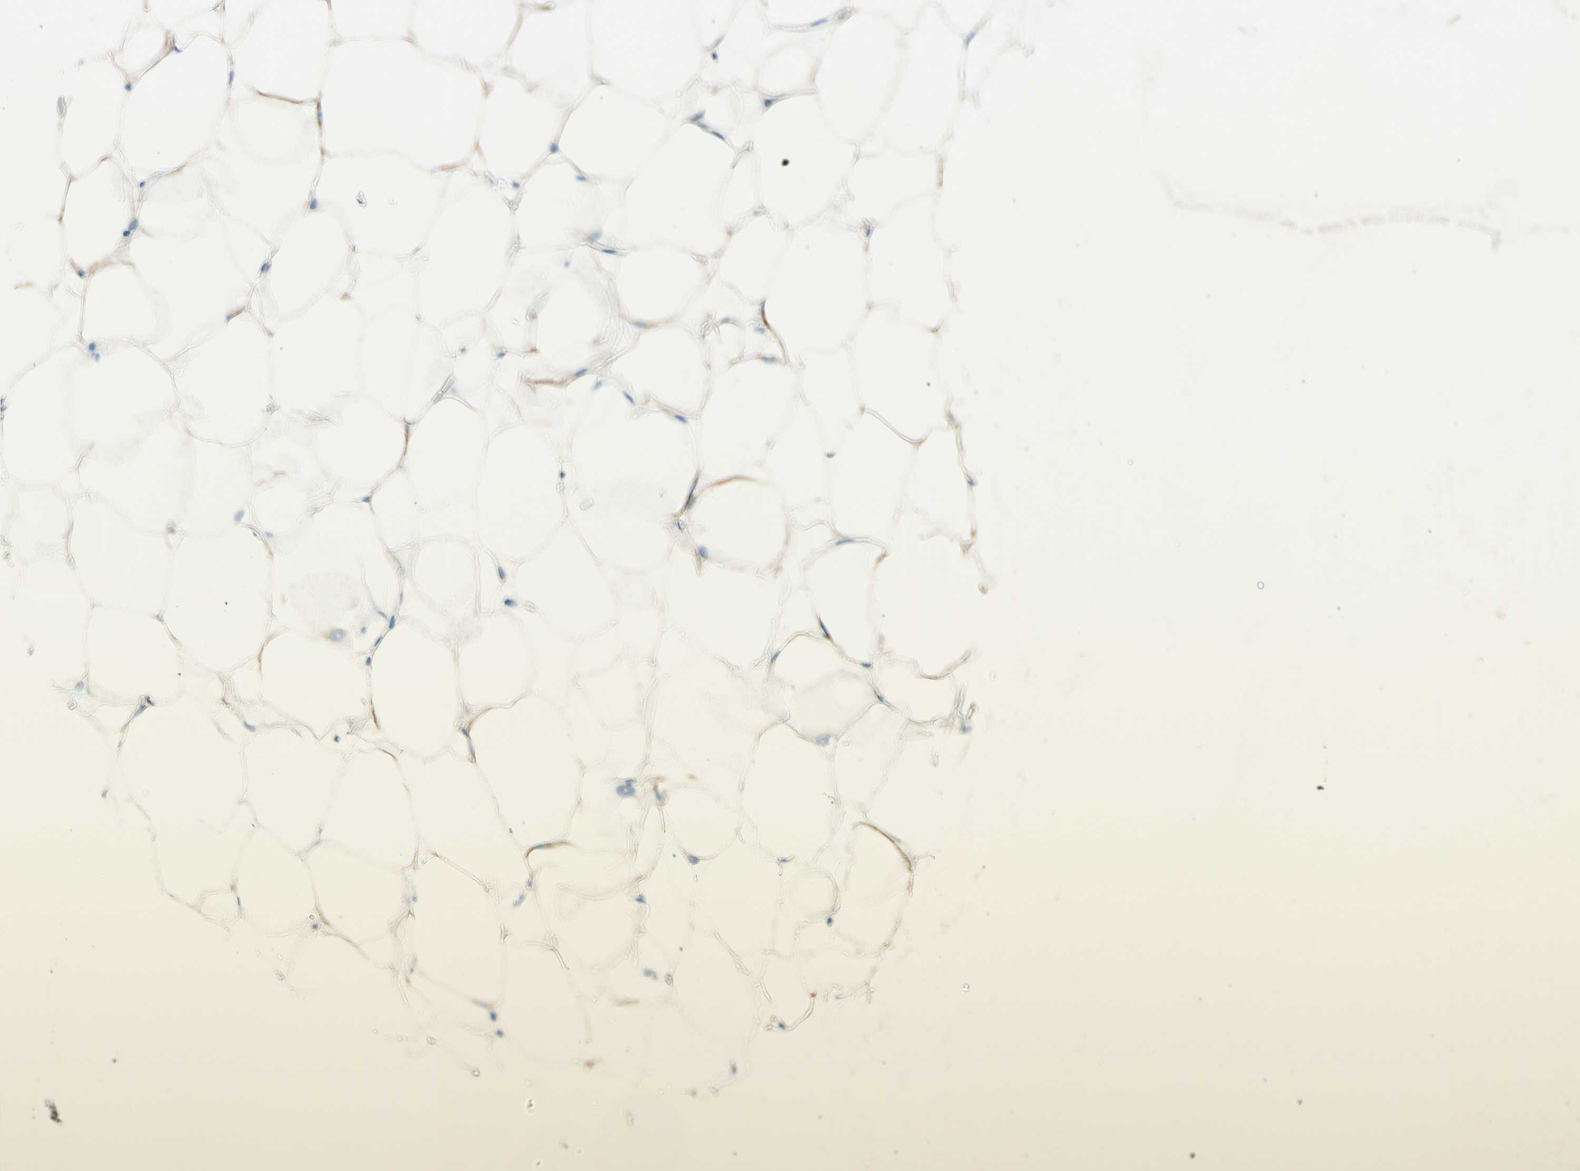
{"staining": {"intensity": "moderate", "quantity": ">75%", "location": "cytoplasmic/membranous"}, "tissue": "adipose tissue", "cell_type": "Adipocytes", "image_type": "normal", "snomed": [{"axis": "morphology", "description": "Normal tissue, NOS"}, {"axis": "topography", "description": "Breast"}, {"axis": "topography", "description": "Adipose tissue"}], "caption": "Moderate cytoplasmic/membranous protein positivity is appreciated in approximately >75% of adipocytes in adipose tissue. The staining was performed using DAB, with brown indicating positive protein expression. Nuclei are stained blue with hematoxylin.", "gene": "JPH1", "patient": {"sex": "female", "age": 25}}